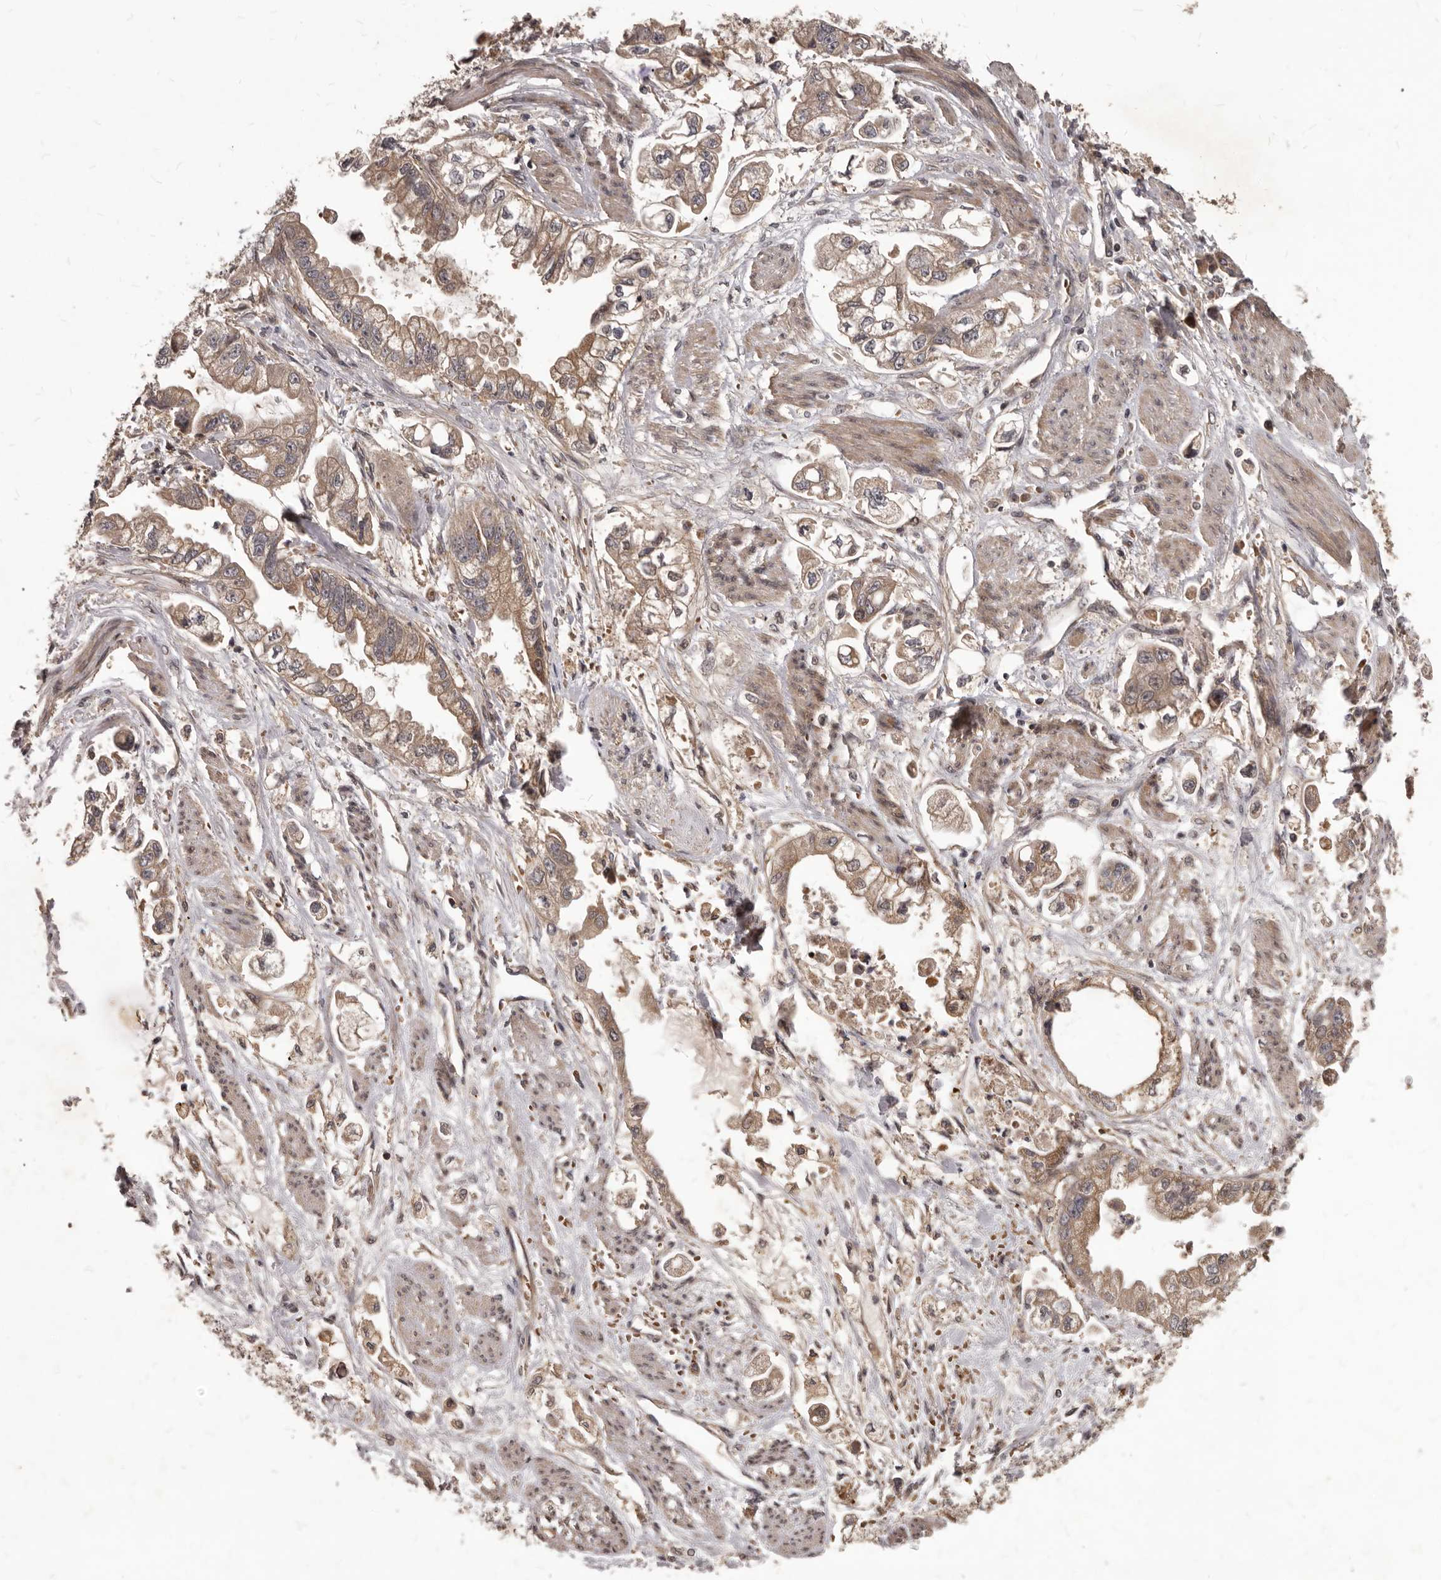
{"staining": {"intensity": "weak", "quantity": ">75%", "location": "cytoplasmic/membranous"}, "tissue": "stomach cancer", "cell_type": "Tumor cells", "image_type": "cancer", "snomed": [{"axis": "morphology", "description": "Adenocarcinoma, NOS"}, {"axis": "topography", "description": "Stomach"}], "caption": "Immunohistochemical staining of human stomach adenocarcinoma displays low levels of weak cytoplasmic/membranous protein expression in about >75% of tumor cells.", "gene": "GABPB2", "patient": {"sex": "male", "age": 62}}